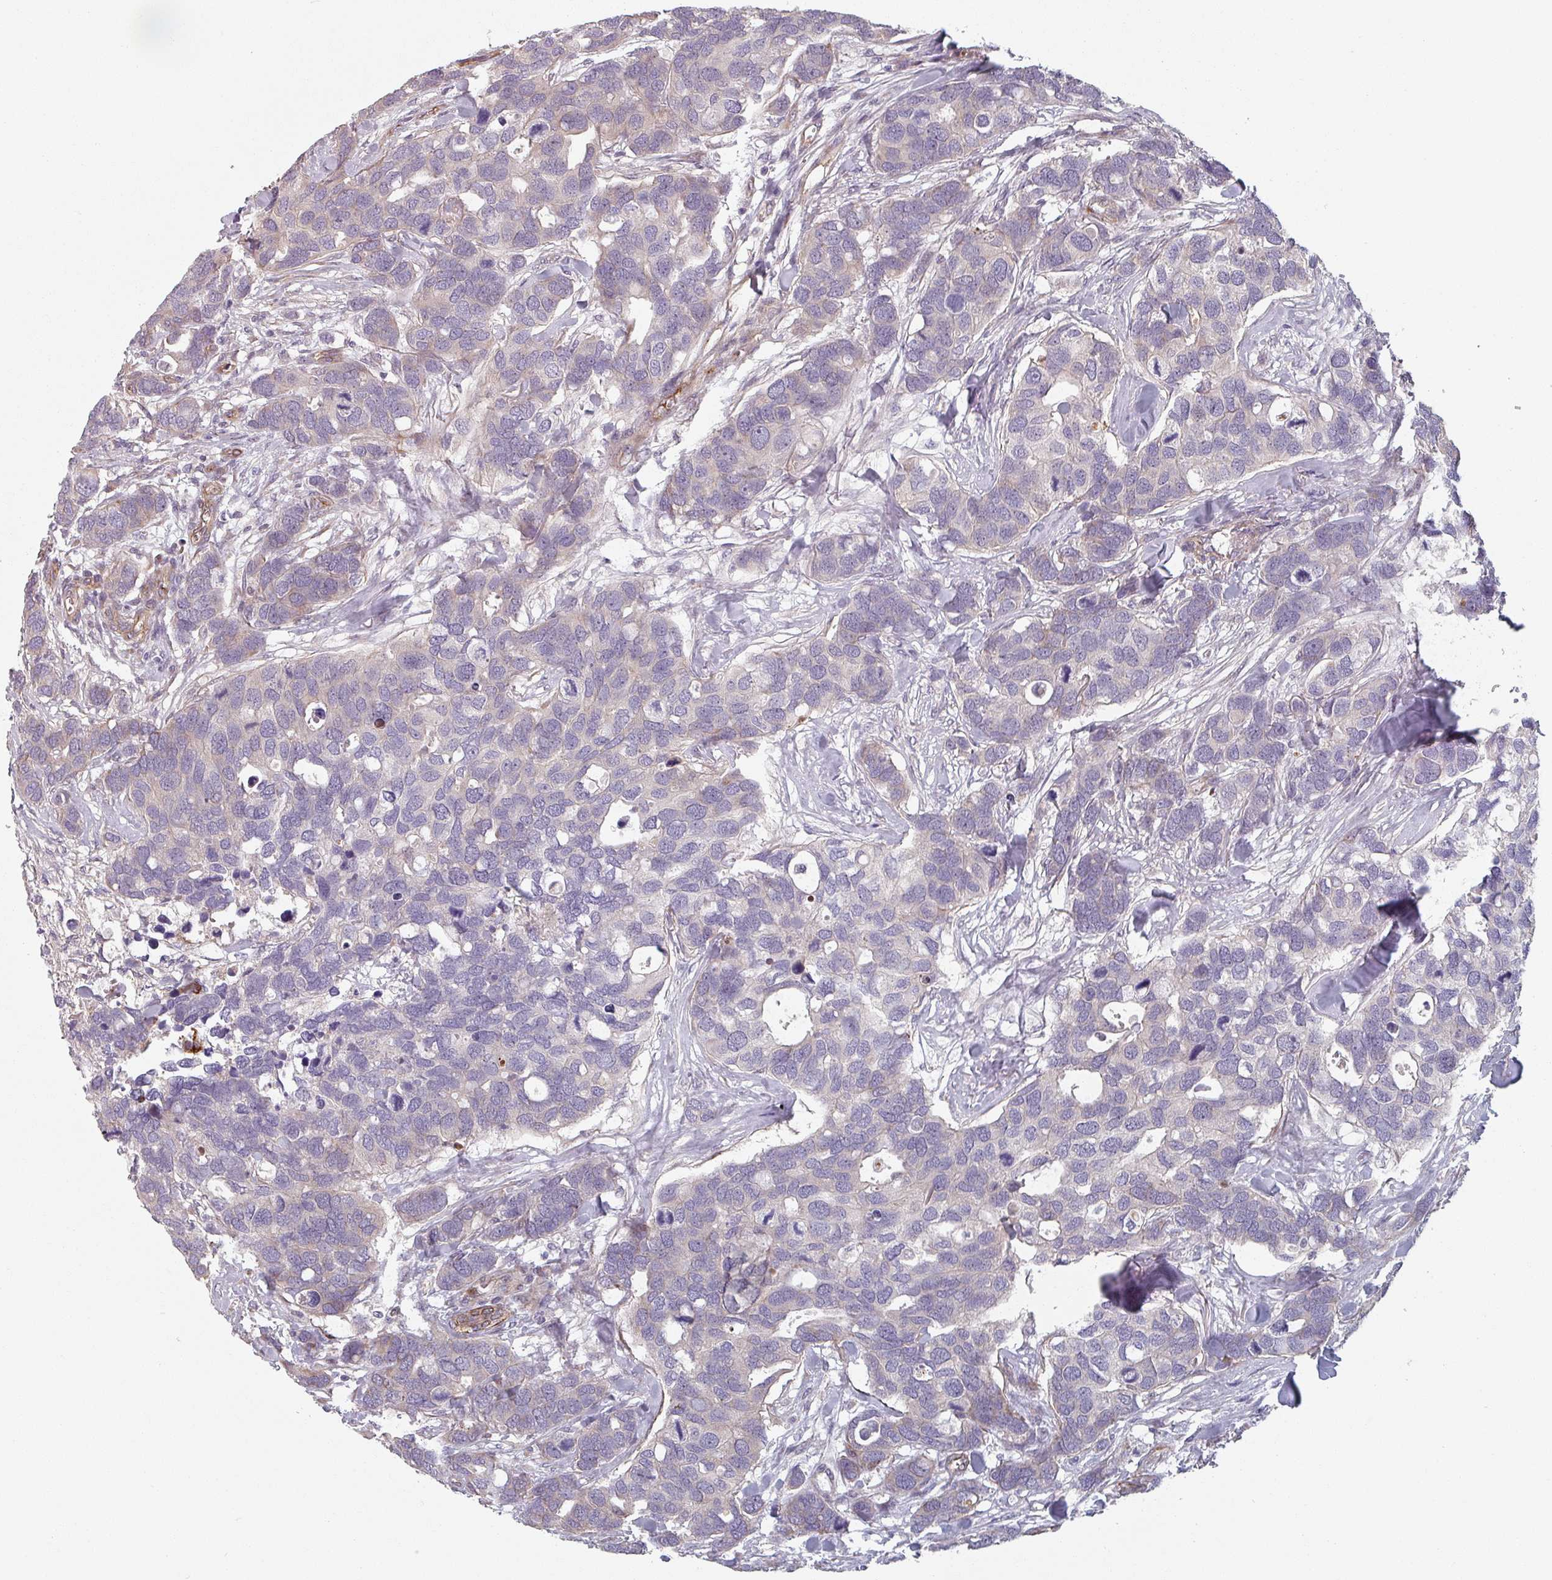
{"staining": {"intensity": "negative", "quantity": "none", "location": "none"}, "tissue": "breast cancer", "cell_type": "Tumor cells", "image_type": "cancer", "snomed": [{"axis": "morphology", "description": "Duct carcinoma"}, {"axis": "topography", "description": "Breast"}], "caption": "Immunohistochemistry histopathology image of neoplastic tissue: breast intraductal carcinoma stained with DAB (3,3'-diaminobenzidine) shows no significant protein staining in tumor cells.", "gene": "C4BPB", "patient": {"sex": "female", "age": 83}}